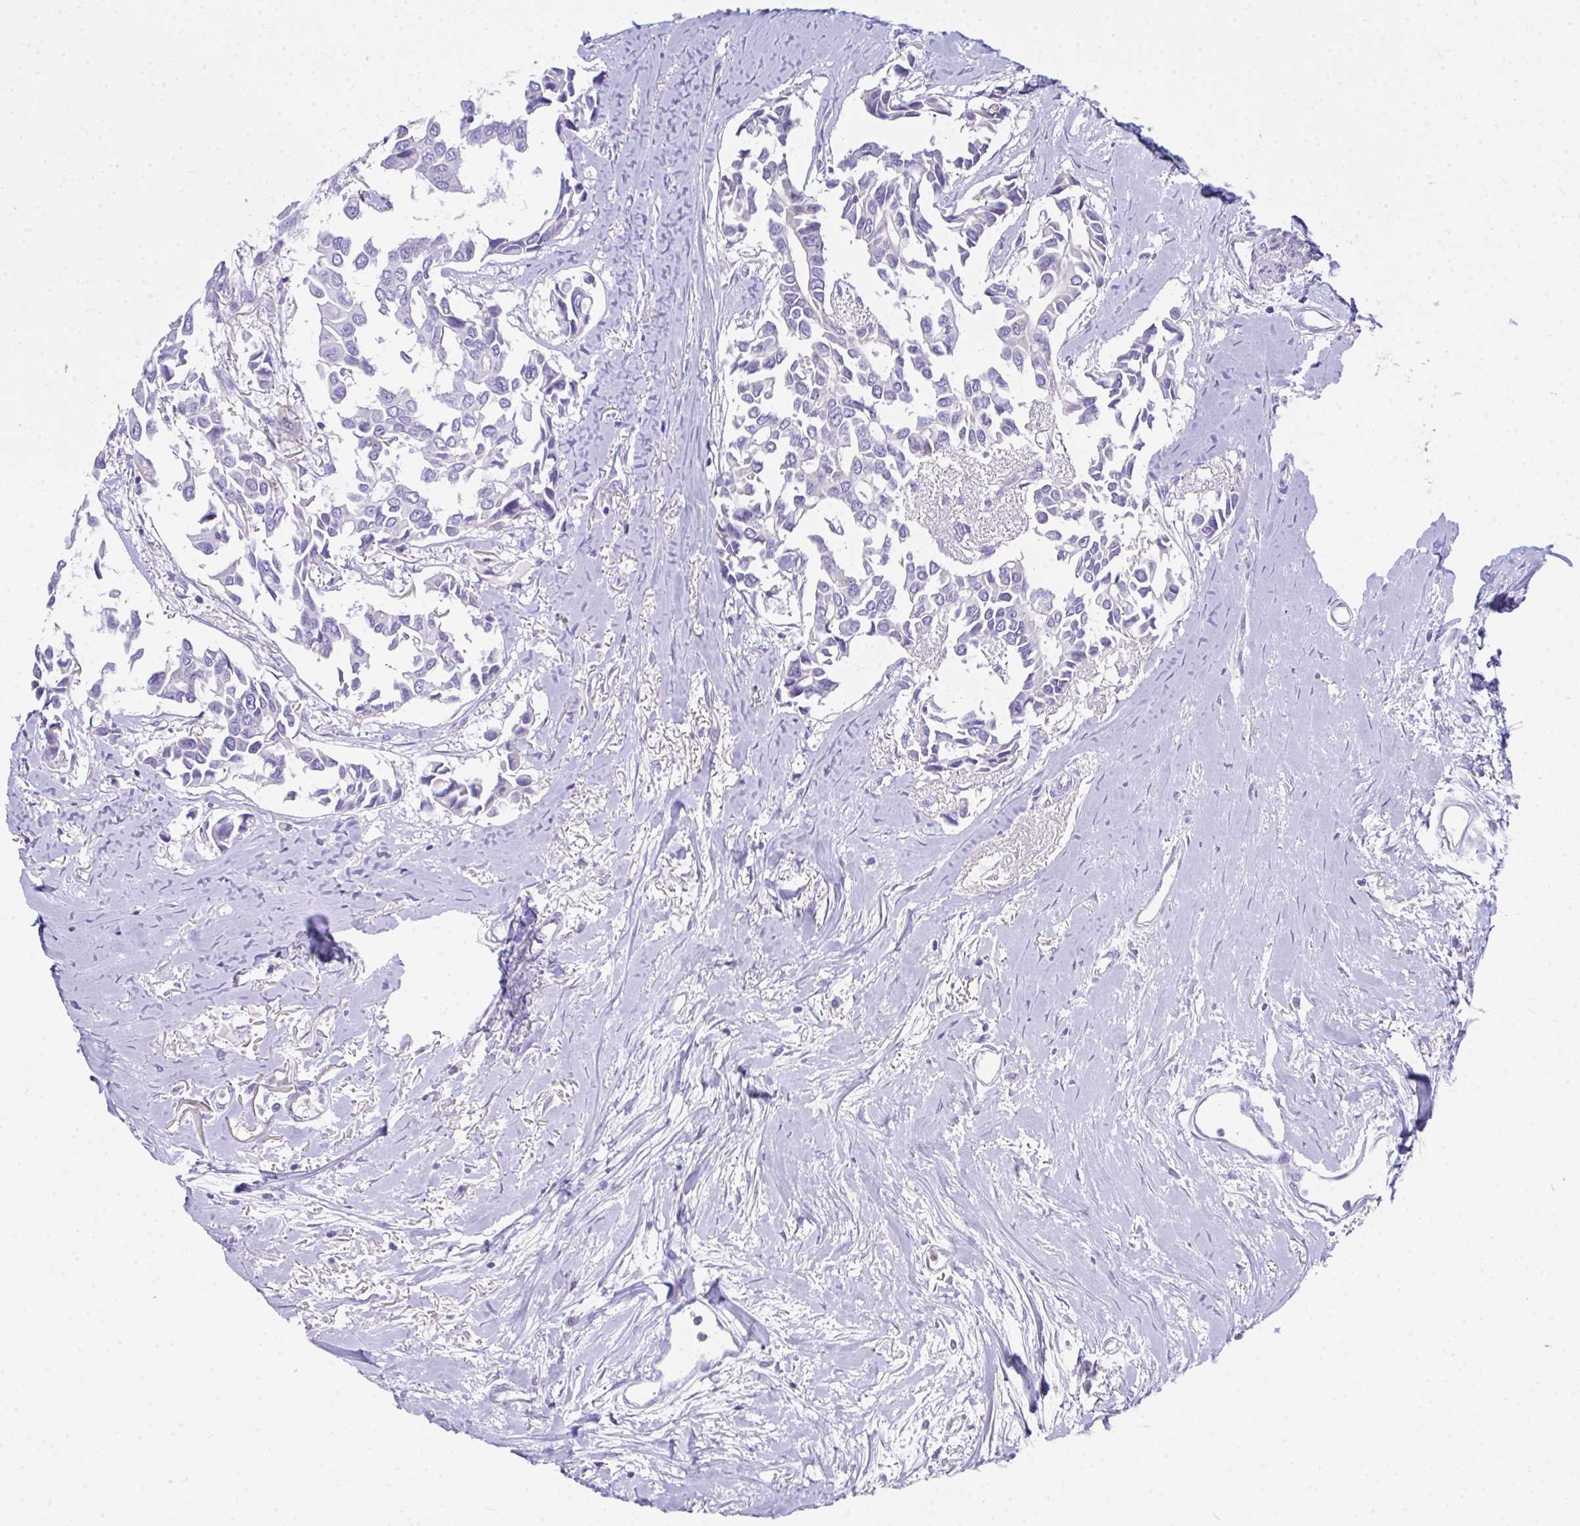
{"staining": {"intensity": "negative", "quantity": "none", "location": "none"}, "tissue": "breast cancer", "cell_type": "Tumor cells", "image_type": "cancer", "snomed": [{"axis": "morphology", "description": "Duct carcinoma"}, {"axis": "topography", "description": "Breast"}], "caption": "A high-resolution photomicrograph shows immunohistochemistry (IHC) staining of breast cancer (invasive ductal carcinoma), which exhibits no significant staining in tumor cells. (DAB immunohistochemistry with hematoxylin counter stain).", "gene": "COA5", "patient": {"sex": "female", "age": 54}}